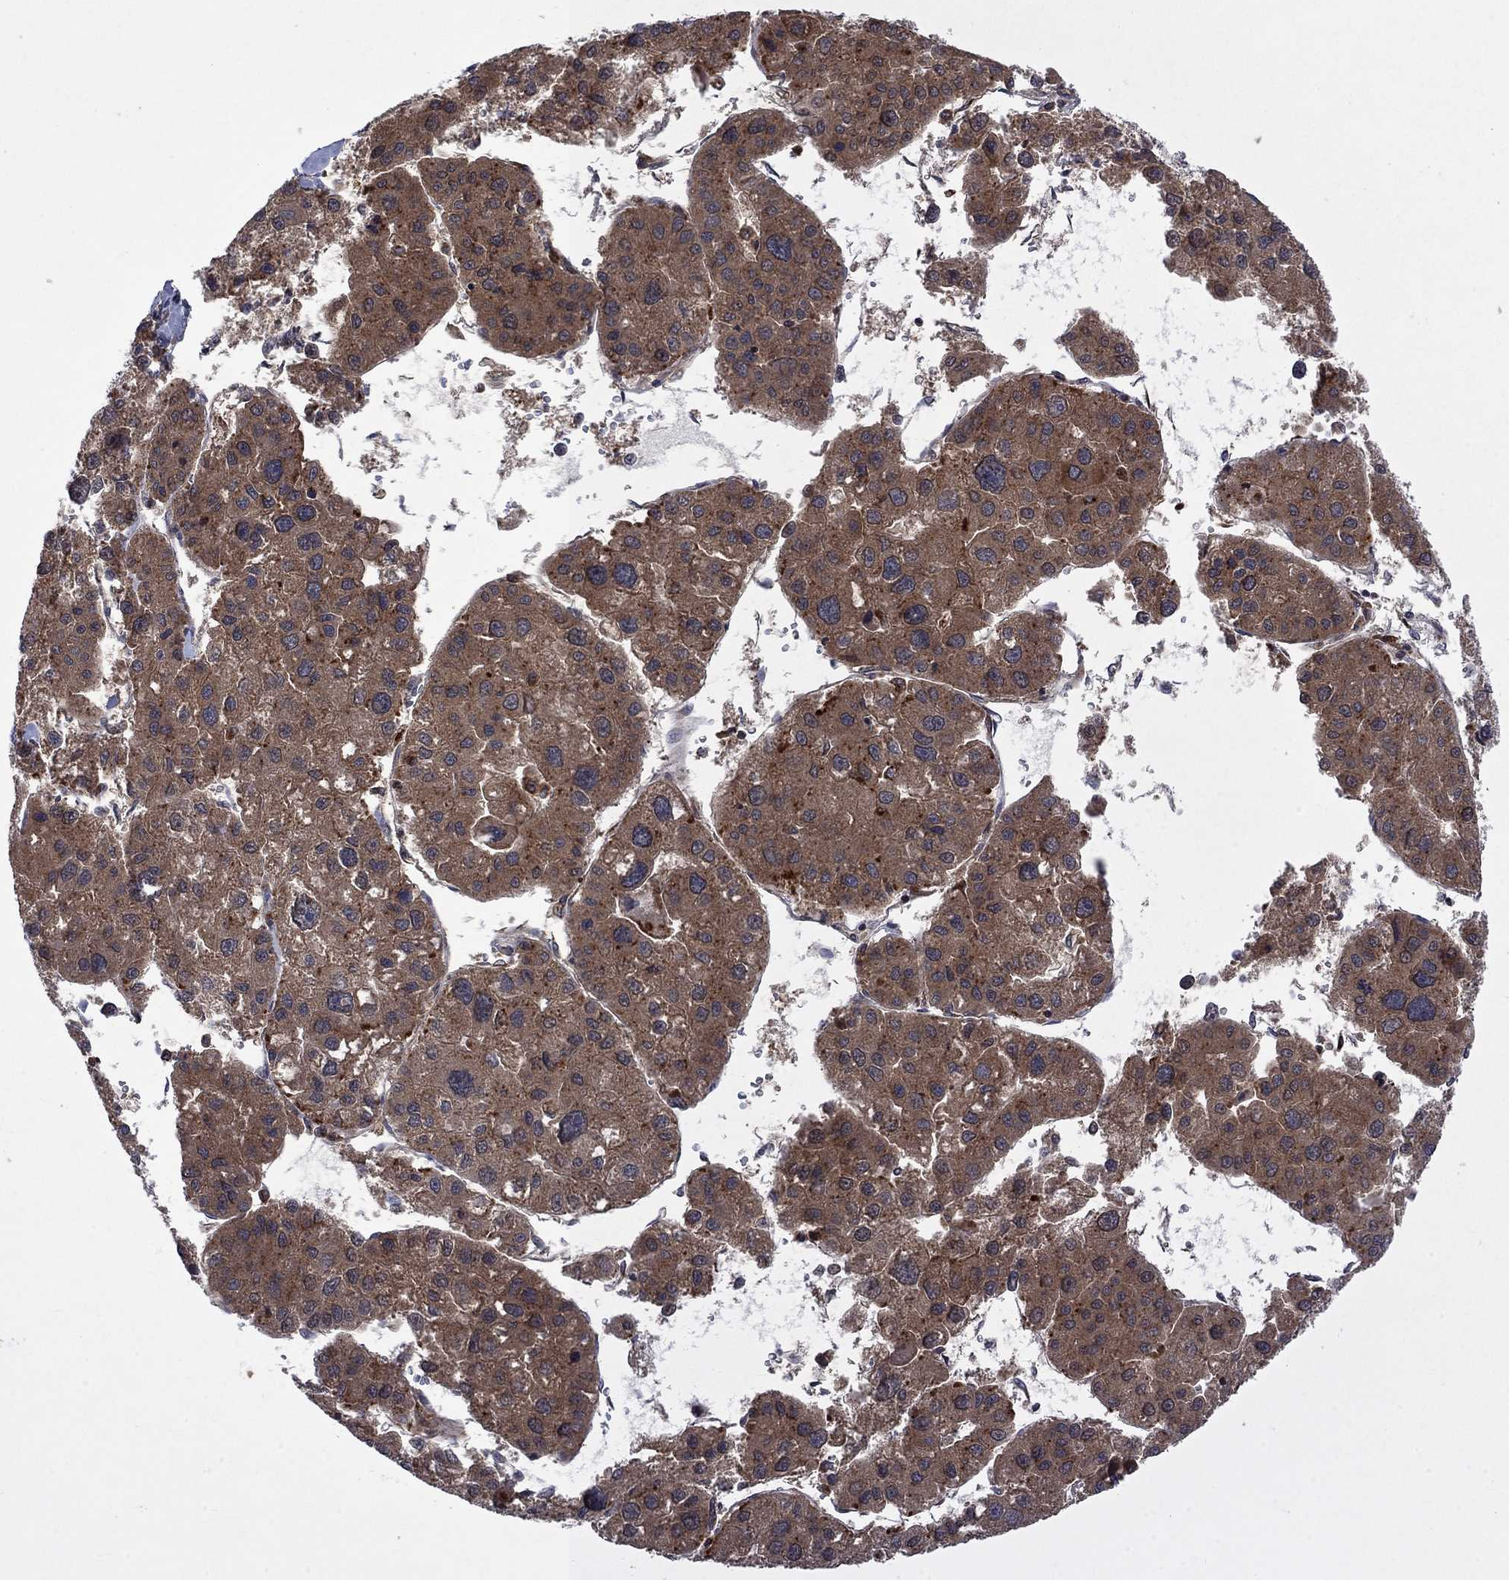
{"staining": {"intensity": "moderate", "quantity": ">75%", "location": "cytoplasmic/membranous"}, "tissue": "liver cancer", "cell_type": "Tumor cells", "image_type": "cancer", "snomed": [{"axis": "morphology", "description": "Carcinoma, Hepatocellular, NOS"}, {"axis": "topography", "description": "Liver"}], "caption": "Immunohistochemical staining of liver cancer reveals moderate cytoplasmic/membranous protein expression in about >75% of tumor cells. The staining is performed using DAB brown chromogen to label protein expression. The nuclei are counter-stained blue using hematoxylin.", "gene": "TMEM33", "patient": {"sex": "male", "age": 73}}